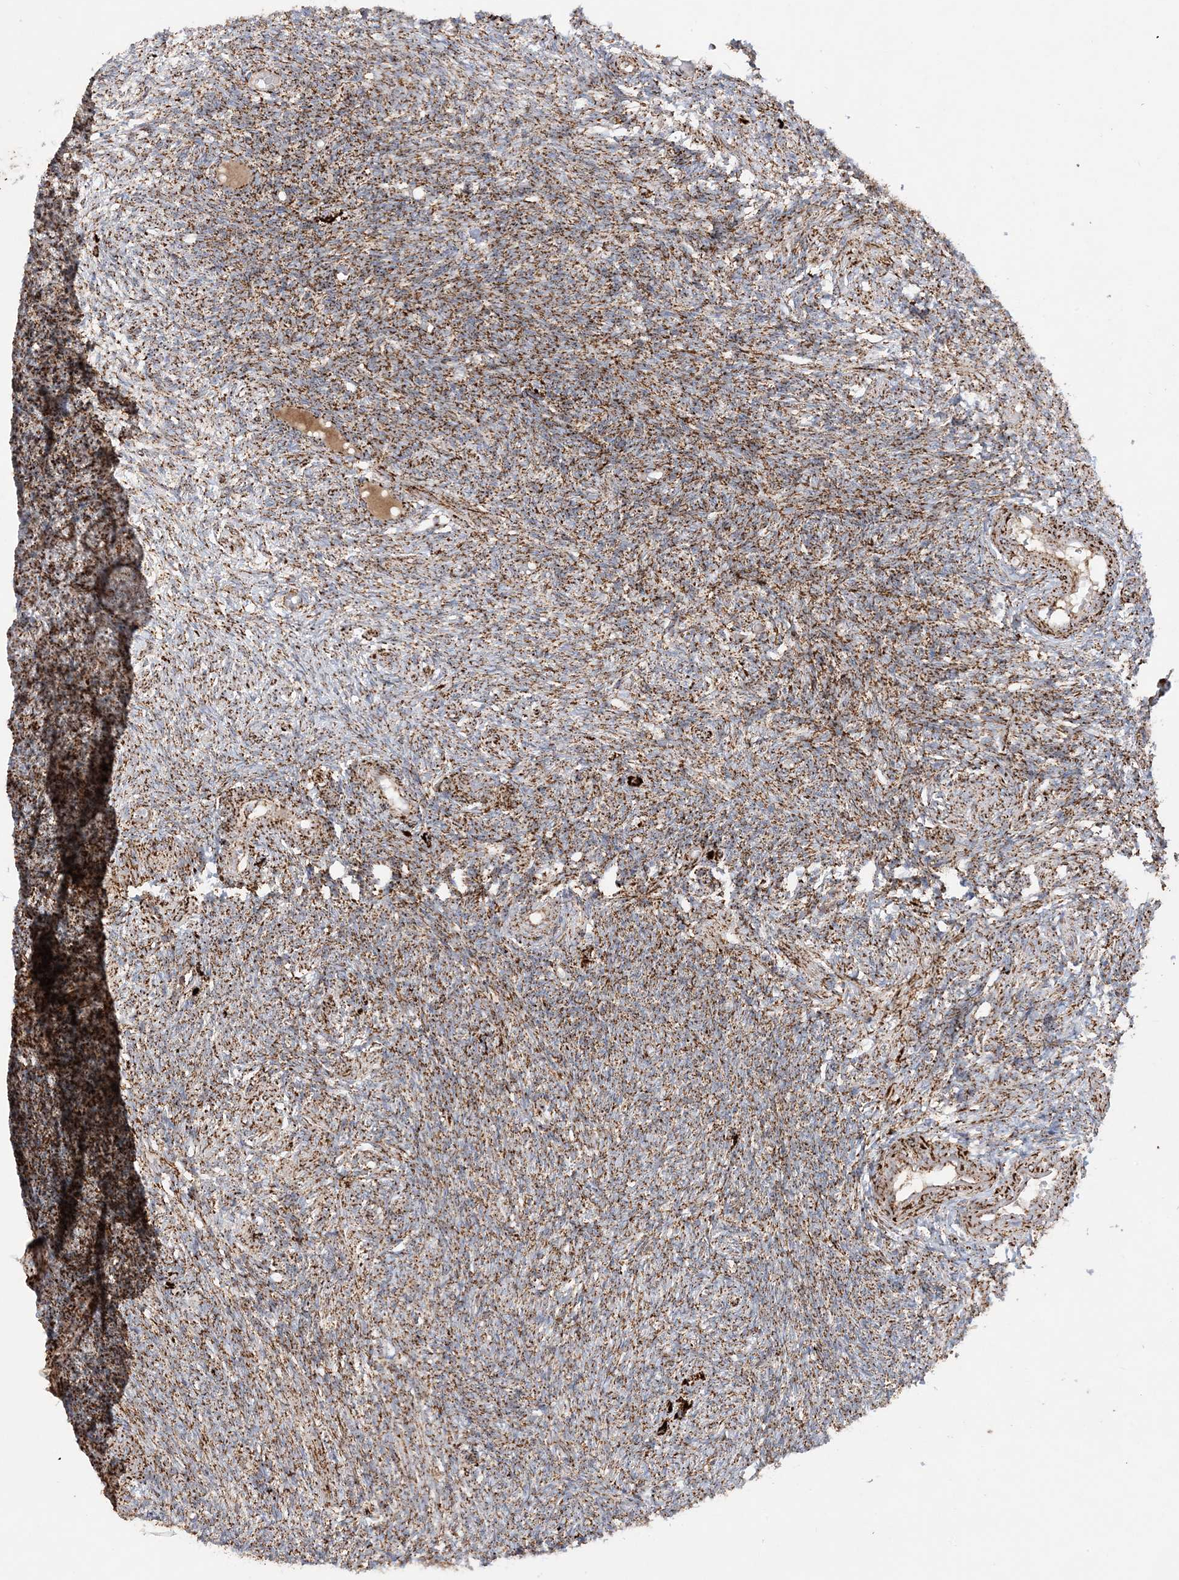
{"staining": {"intensity": "moderate", "quantity": ">75%", "location": "cytoplasmic/membranous"}, "tissue": "ovary", "cell_type": "Ovarian stroma cells", "image_type": "normal", "snomed": [{"axis": "morphology", "description": "Normal tissue, NOS"}, {"axis": "topography", "description": "Ovary"}], "caption": "Protein expression by IHC displays moderate cytoplasmic/membranous positivity in about >75% of ovarian stroma cells in unremarkable ovary.", "gene": "NDUFAF3", "patient": {"sex": "female", "age": 27}}